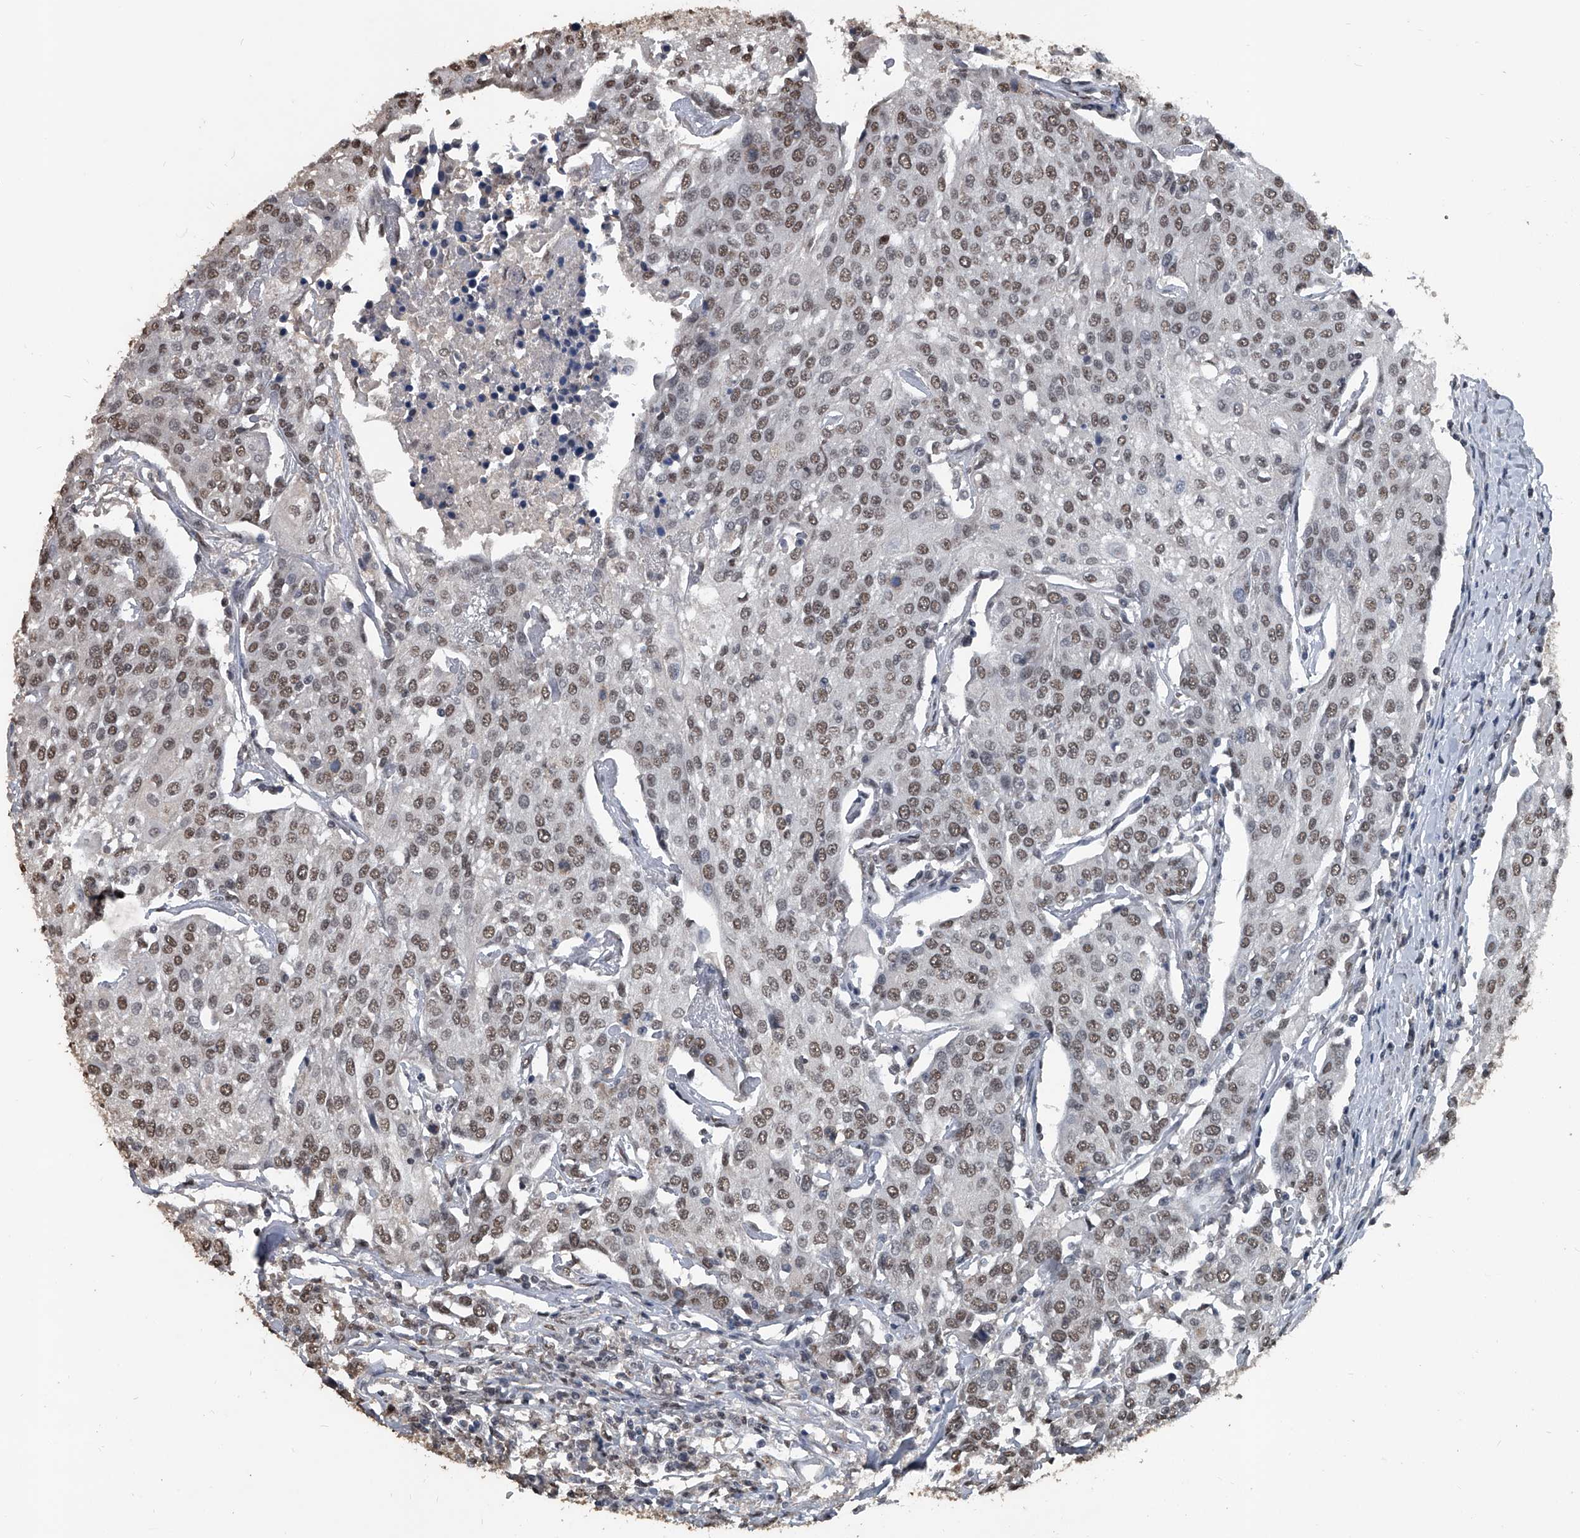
{"staining": {"intensity": "moderate", "quantity": ">75%", "location": "nuclear"}, "tissue": "urothelial cancer", "cell_type": "Tumor cells", "image_type": "cancer", "snomed": [{"axis": "morphology", "description": "Urothelial carcinoma, High grade"}, {"axis": "topography", "description": "Urinary bladder"}], "caption": "Human urothelial cancer stained for a protein (brown) displays moderate nuclear positive expression in approximately >75% of tumor cells.", "gene": "MATR3", "patient": {"sex": "female", "age": 85}}